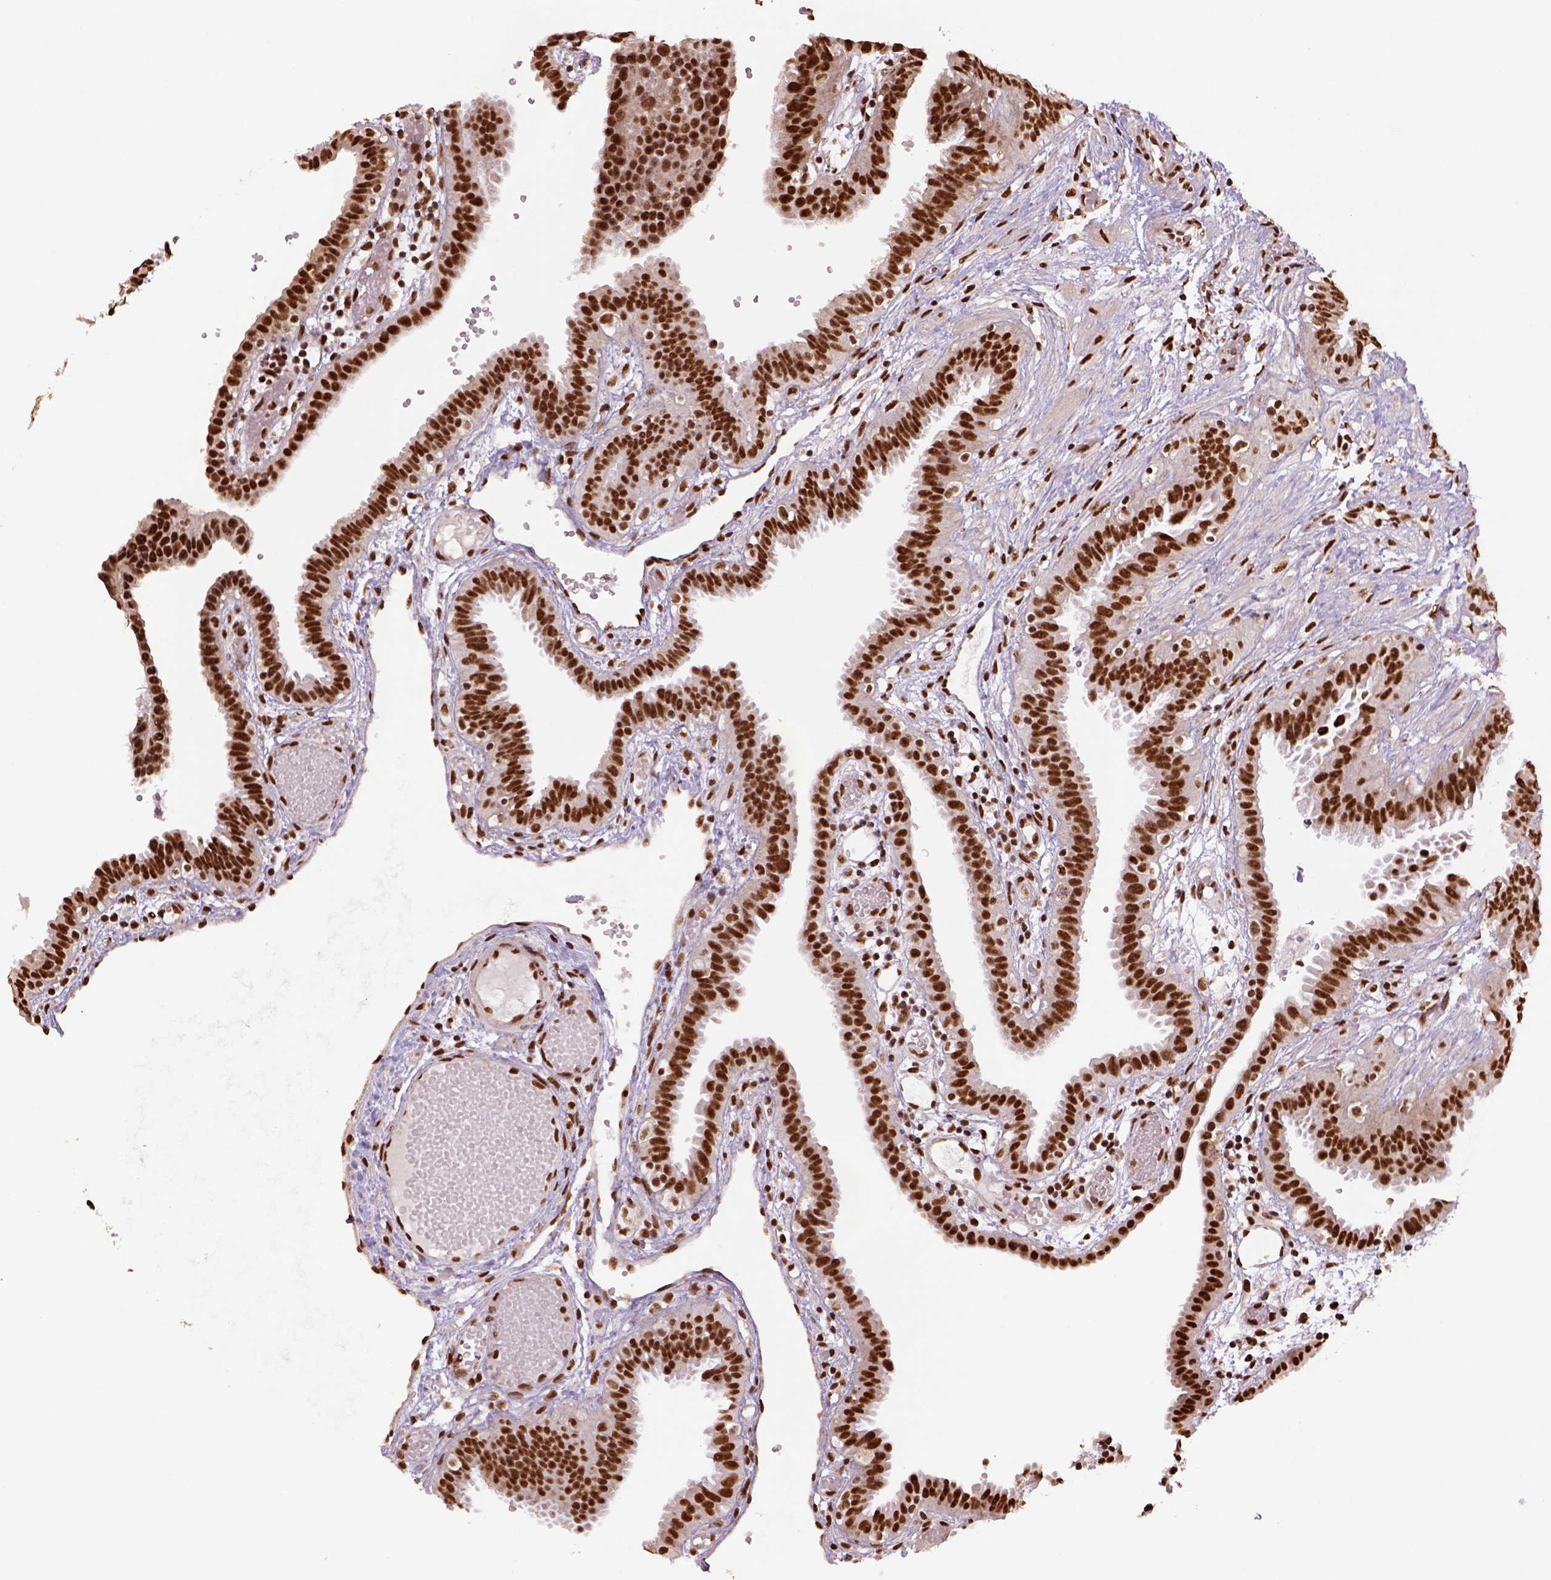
{"staining": {"intensity": "strong", "quantity": ">75%", "location": "nuclear"}, "tissue": "fallopian tube", "cell_type": "Glandular cells", "image_type": "normal", "snomed": [{"axis": "morphology", "description": "Normal tissue, NOS"}, {"axis": "topography", "description": "Fallopian tube"}], "caption": "Immunohistochemical staining of normal fallopian tube reveals >75% levels of strong nuclear protein expression in about >75% of glandular cells. (brown staining indicates protein expression, while blue staining denotes nuclei).", "gene": "CCAR1", "patient": {"sex": "female", "age": 37}}